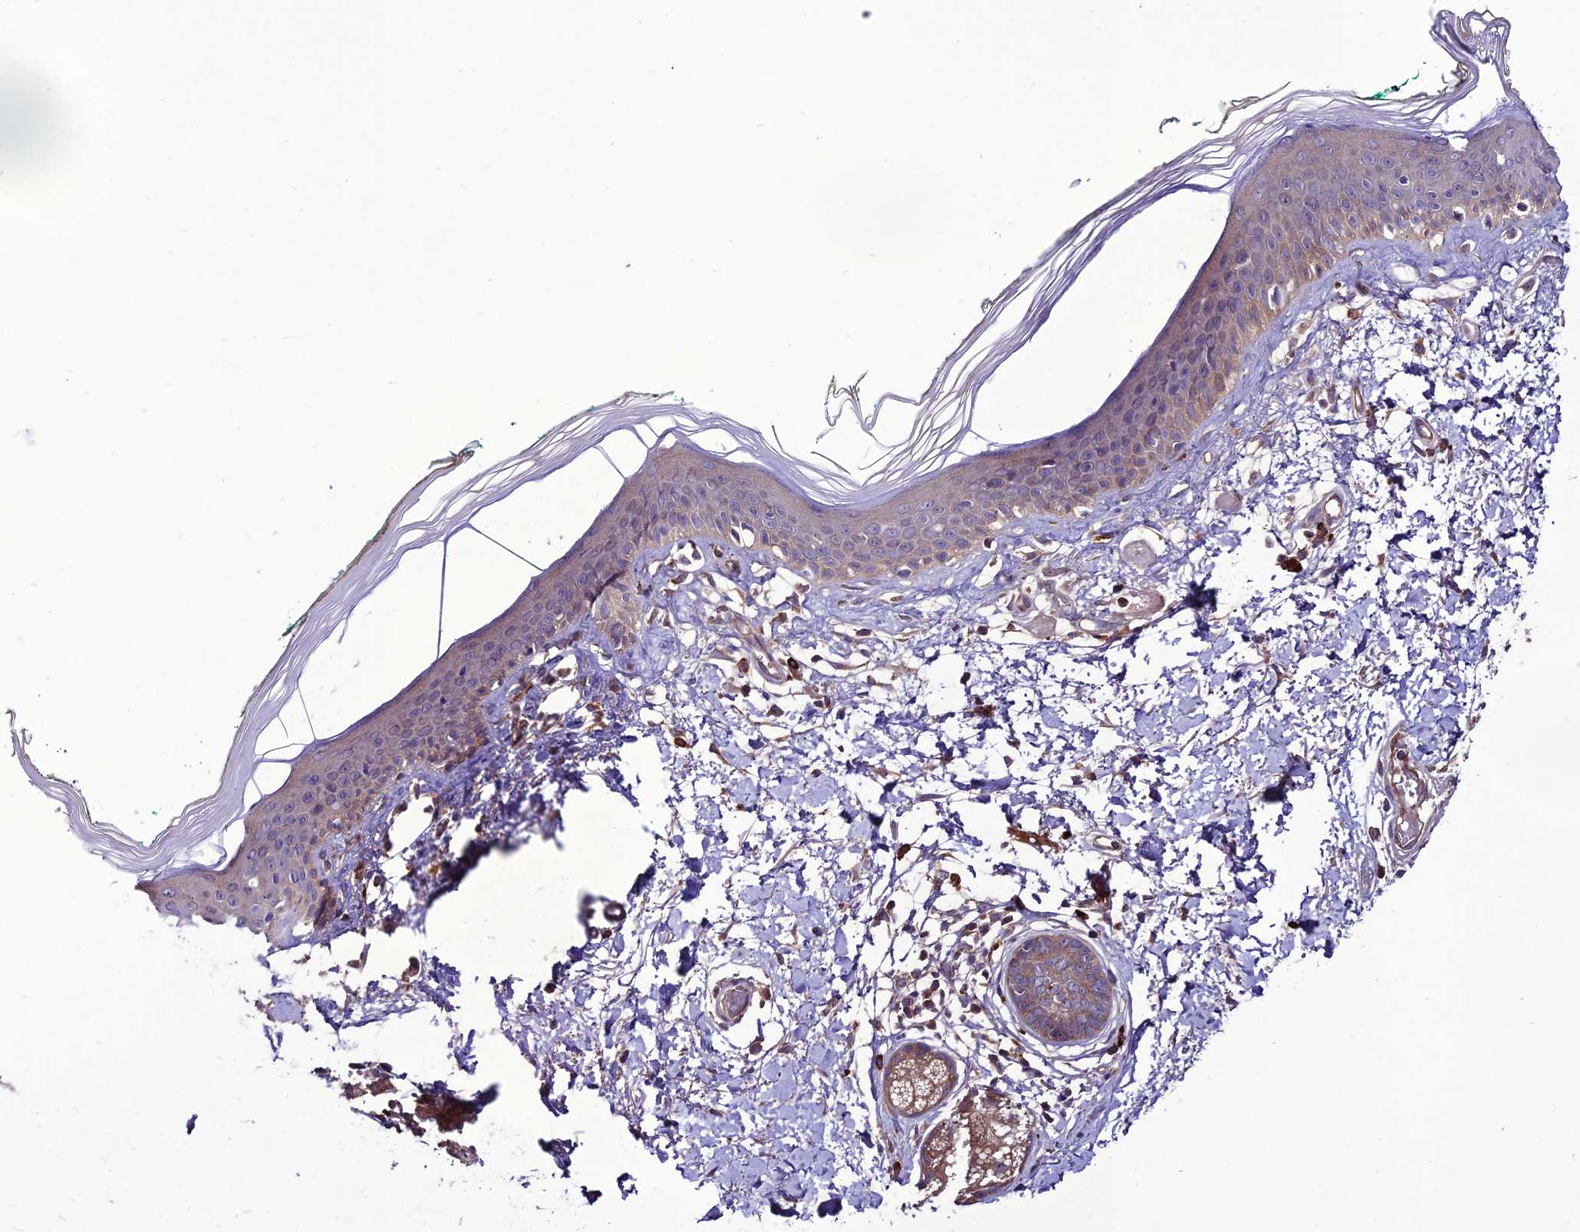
{"staining": {"intensity": "moderate", "quantity": ">75%", "location": "cytoplasmic/membranous"}, "tissue": "skin", "cell_type": "Fibroblasts", "image_type": "normal", "snomed": [{"axis": "morphology", "description": "Normal tissue, NOS"}, {"axis": "topography", "description": "Skin"}], "caption": "This photomicrograph displays immunohistochemistry staining of normal skin, with medium moderate cytoplasmic/membranous expression in about >75% of fibroblasts.", "gene": "PPIL3", "patient": {"sex": "male", "age": 62}}